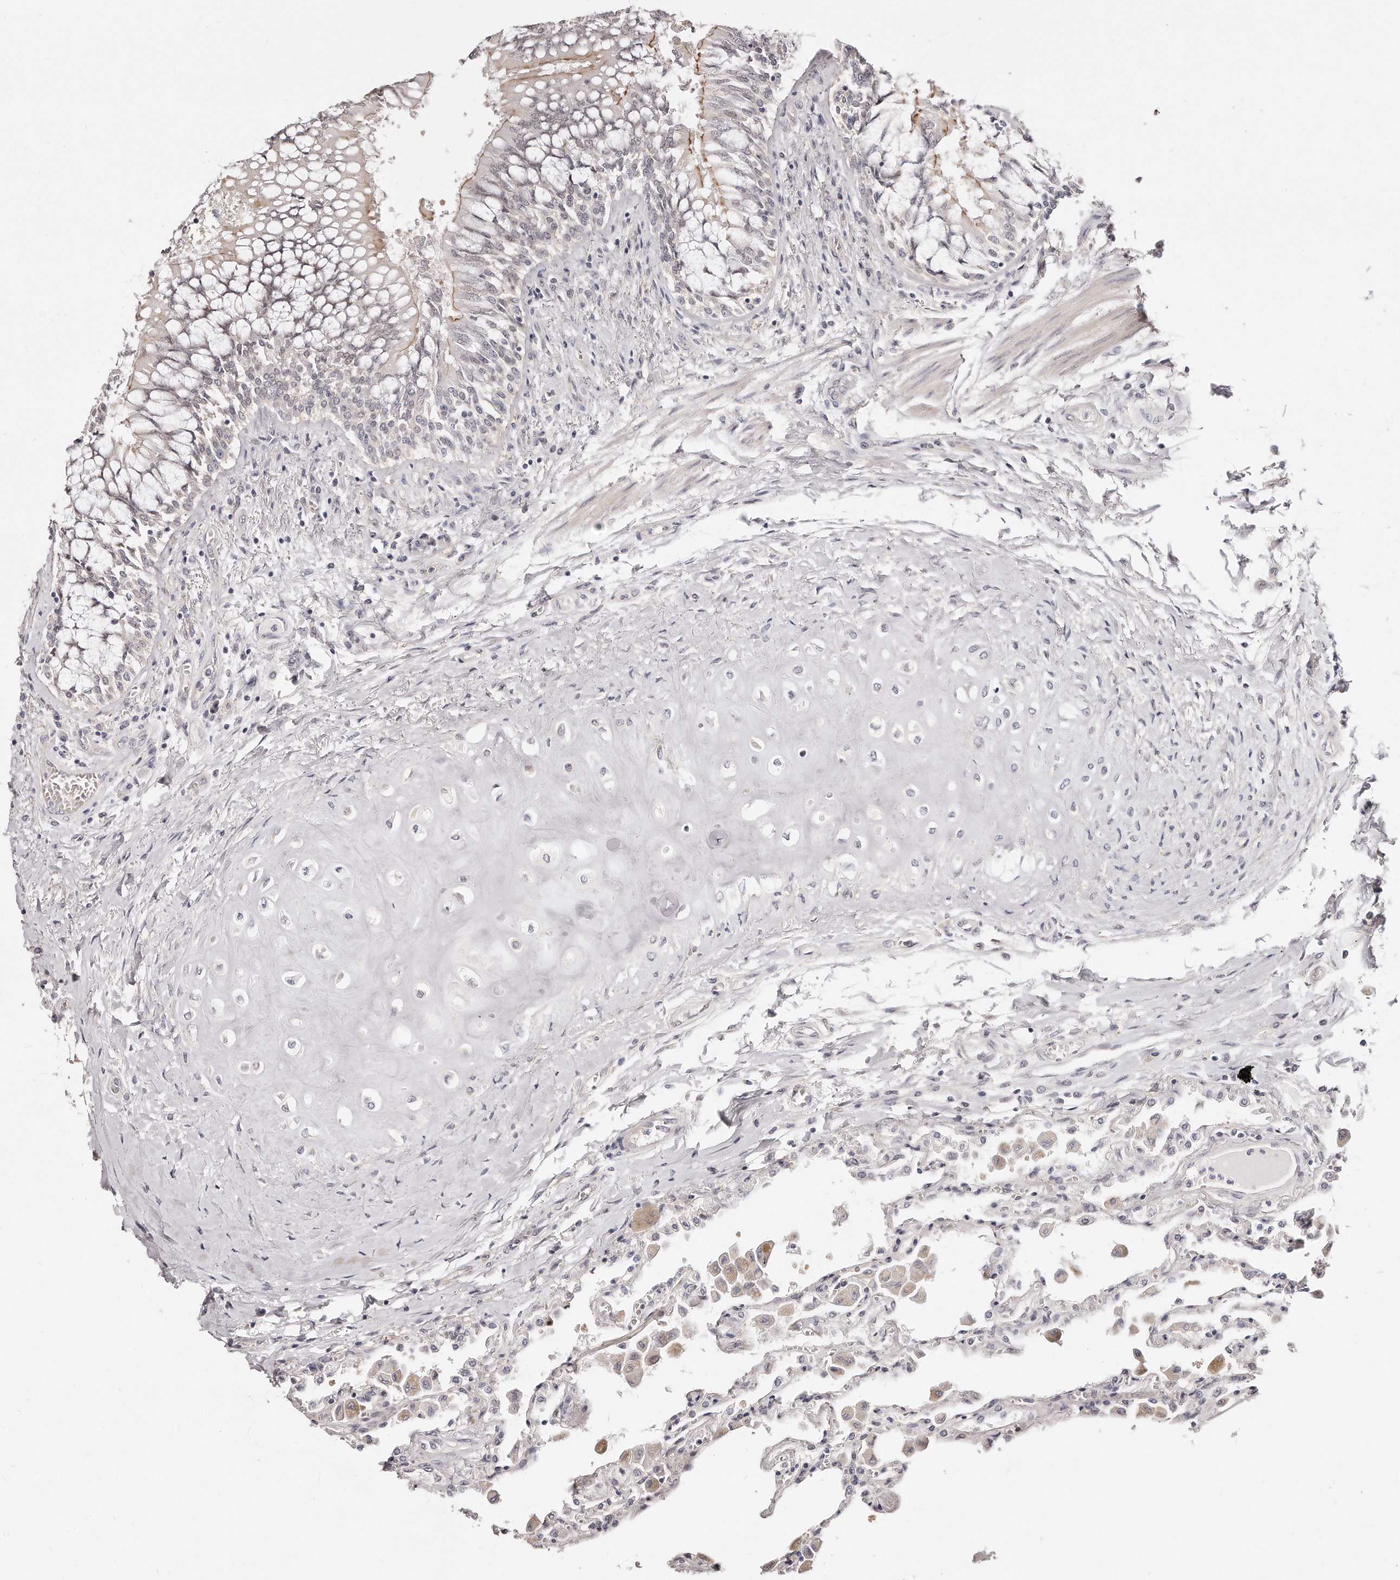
{"staining": {"intensity": "weak", "quantity": "25%-75%", "location": "cytoplasmic/membranous,nuclear"}, "tissue": "lung", "cell_type": "Alveolar cells", "image_type": "normal", "snomed": [{"axis": "morphology", "description": "Normal tissue, NOS"}, {"axis": "topography", "description": "Bronchus"}, {"axis": "topography", "description": "Lung"}], "caption": "High-magnification brightfield microscopy of normal lung stained with DAB (3,3'-diaminobenzidine) (brown) and counterstained with hematoxylin (blue). alveolar cells exhibit weak cytoplasmic/membranous,nuclear expression is present in about25%-75% of cells.", "gene": "CASZ1", "patient": {"sex": "female", "age": 49}}